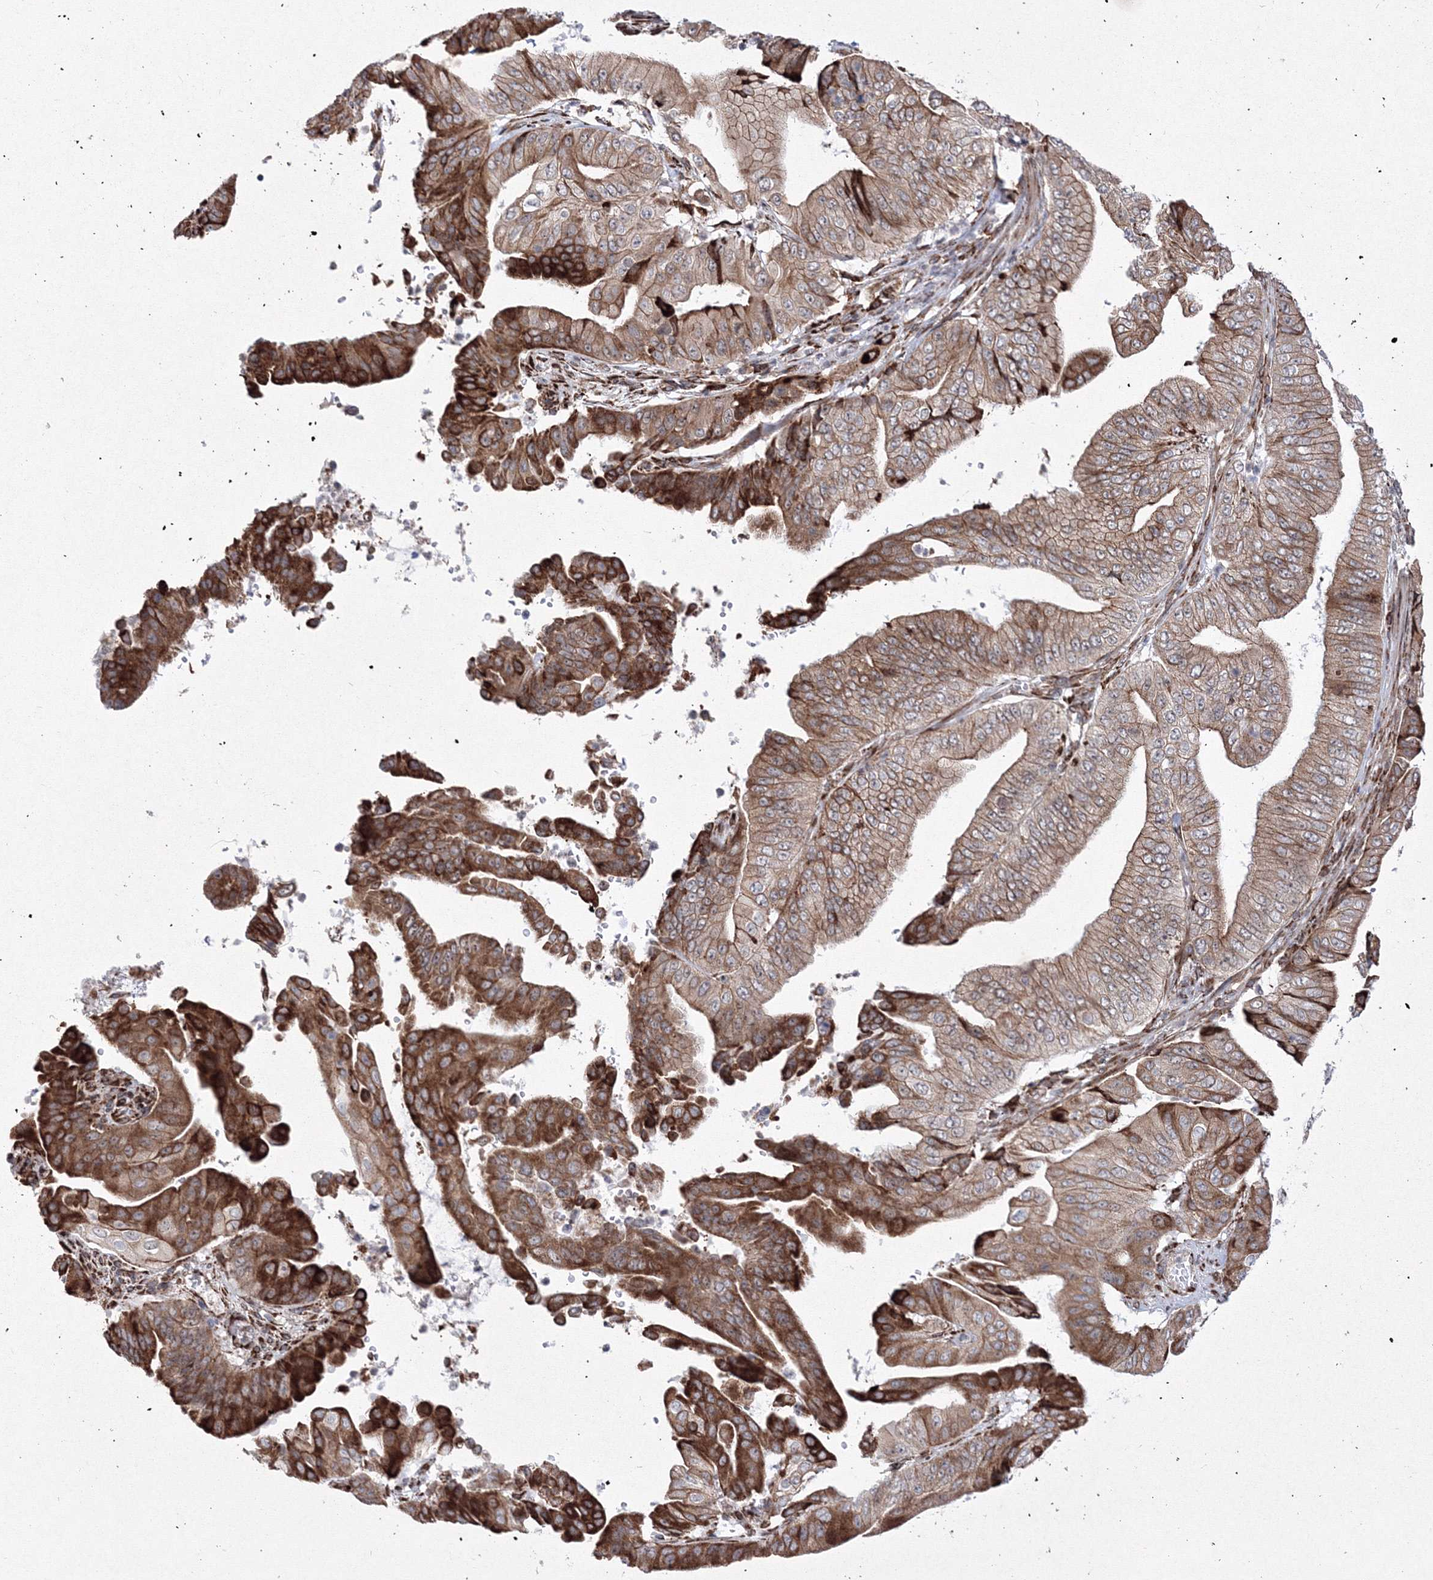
{"staining": {"intensity": "strong", "quantity": ">75%", "location": "cytoplasmic/membranous"}, "tissue": "pancreatic cancer", "cell_type": "Tumor cells", "image_type": "cancer", "snomed": [{"axis": "morphology", "description": "Adenocarcinoma, NOS"}, {"axis": "topography", "description": "Pancreas"}], "caption": "The image reveals staining of adenocarcinoma (pancreatic), revealing strong cytoplasmic/membranous protein positivity (brown color) within tumor cells.", "gene": "EFCAB12", "patient": {"sex": "female", "age": 77}}